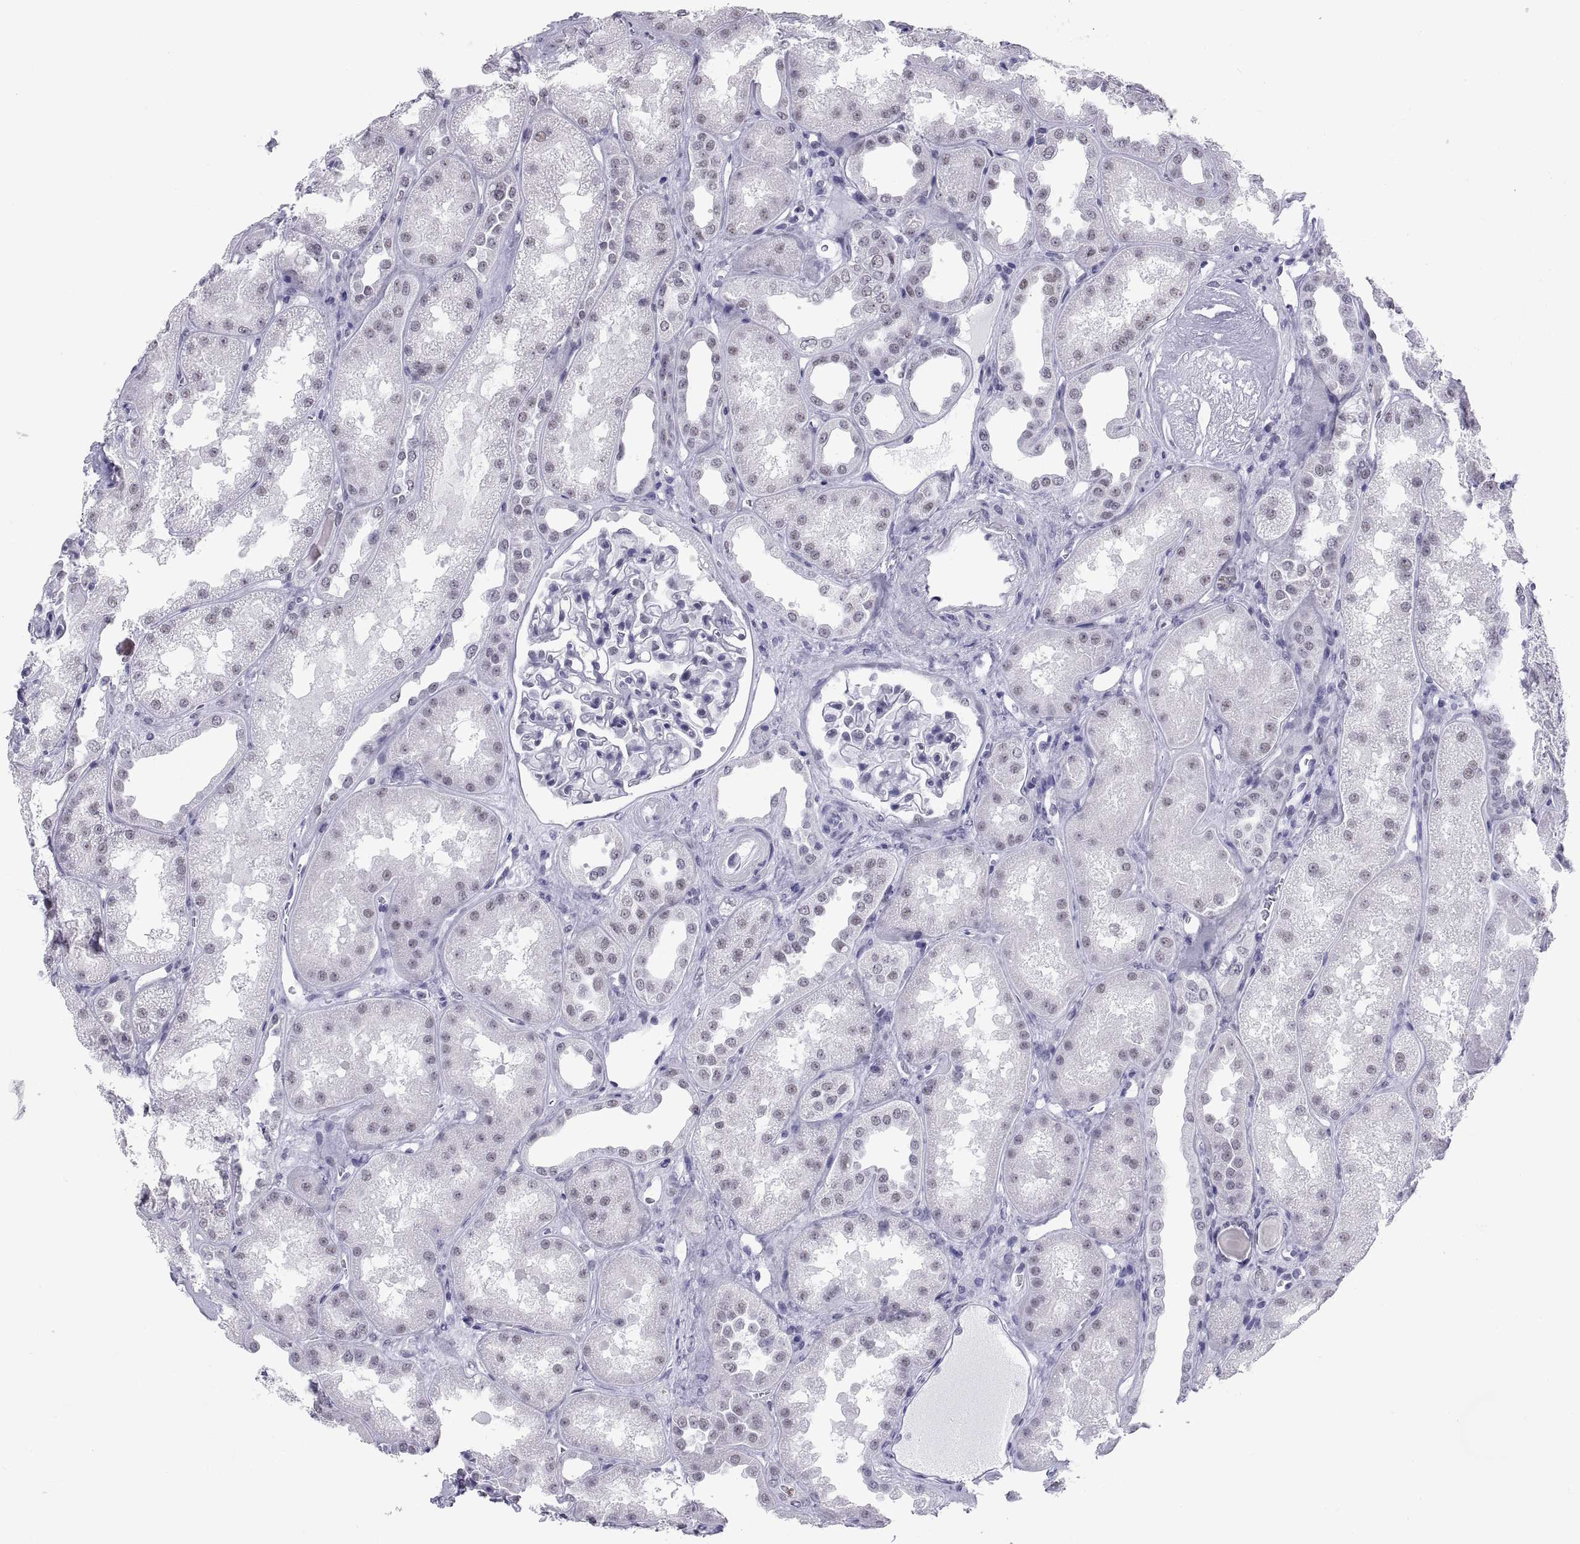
{"staining": {"intensity": "negative", "quantity": "none", "location": "none"}, "tissue": "kidney", "cell_type": "Cells in glomeruli", "image_type": "normal", "snomed": [{"axis": "morphology", "description": "Normal tissue, NOS"}, {"axis": "topography", "description": "Kidney"}], "caption": "Immunohistochemistry of unremarkable kidney reveals no positivity in cells in glomeruli. (DAB immunohistochemistry (IHC) with hematoxylin counter stain).", "gene": "NEUROD6", "patient": {"sex": "male", "age": 61}}